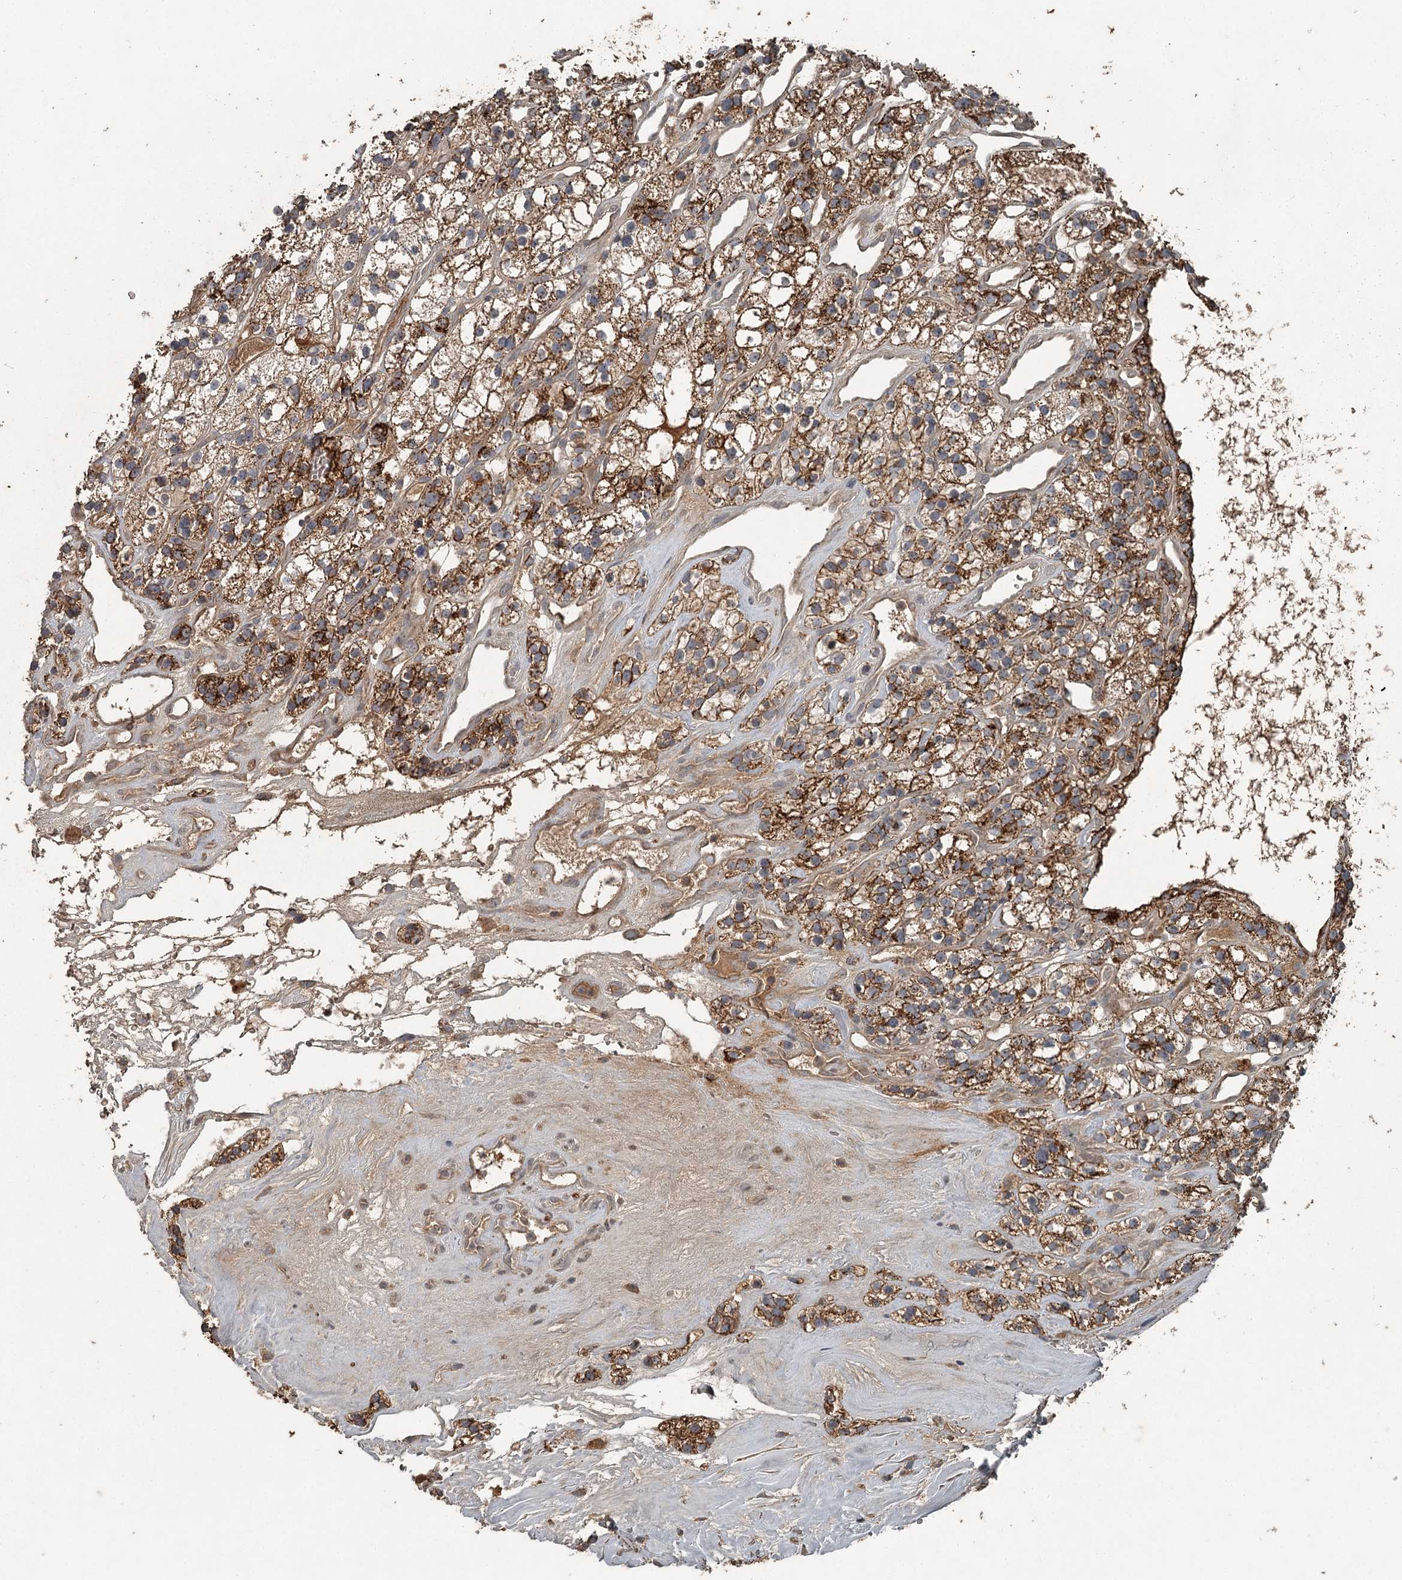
{"staining": {"intensity": "strong", "quantity": "25%-75%", "location": "cytoplasmic/membranous"}, "tissue": "renal cancer", "cell_type": "Tumor cells", "image_type": "cancer", "snomed": [{"axis": "morphology", "description": "Adenocarcinoma, NOS"}, {"axis": "topography", "description": "Kidney"}], "caption": "Tumor cells exhibit high levels of strong cytoplasmic/membranous expression in about 25%-75% of cells in human renal cancer (adenocarcinoma).", "gene": "SLC39A8", "patient": {"sex": "female", "age": 57}}